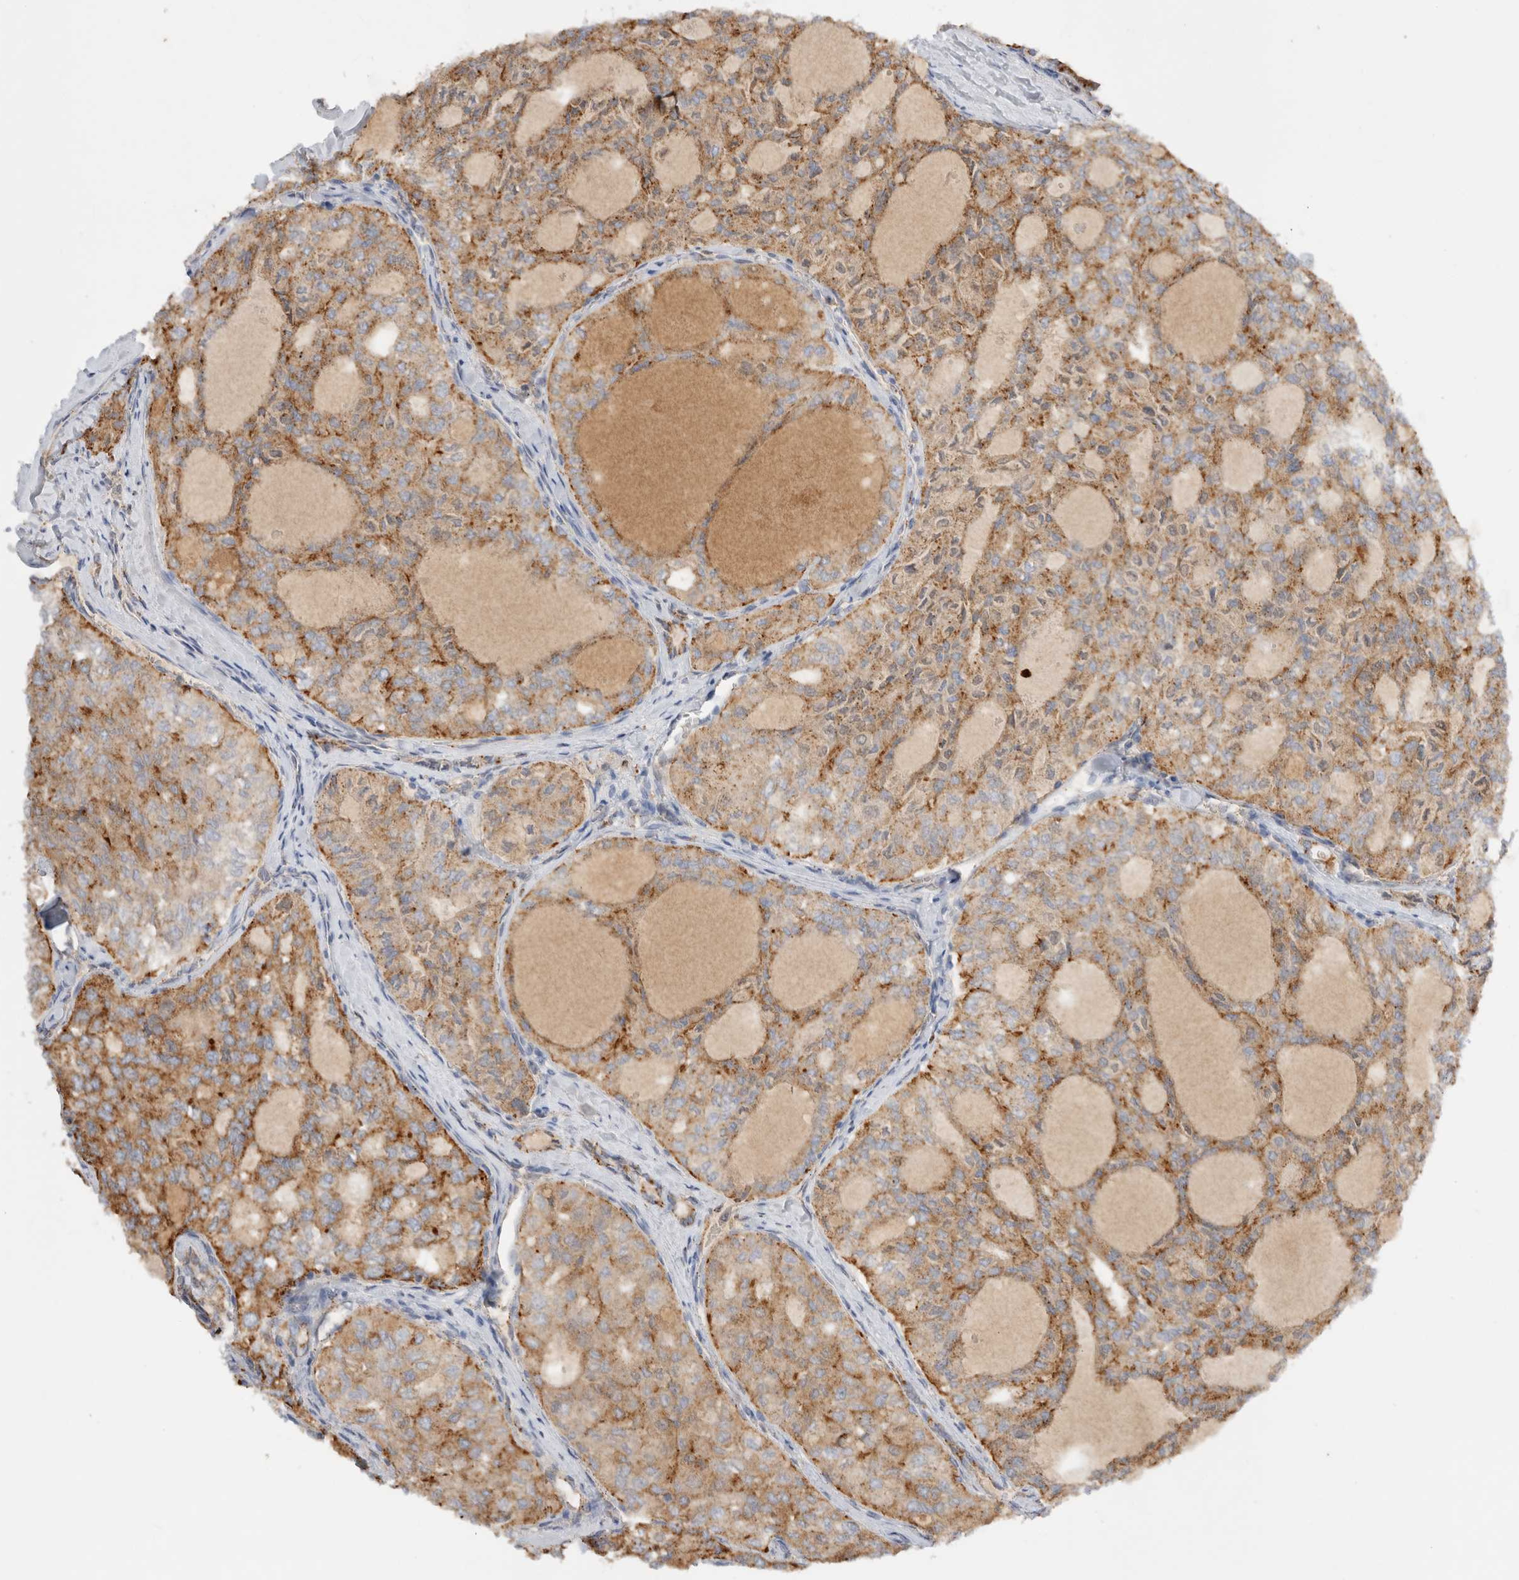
{"staining": {"intensity": "moderate", "quantity": ">75%", "location": "cytoplasmic/membranous"}, "tissue": "thyroid cancer", "cell_type": "Tumor cells", "image_type": "cancer", "snomed": [{"axis": "morphology", "description": "Follicular adenoma carcinoma, NOS"}, {"axis": "topography", "description": "Thyroid gland"}], "caption": "Protein expression analysis of human thyroid cancer reveals moderate cytoplasmic/membranous expression in approximately >75% of tumor cells.", "gene": "GNS", "patient": {"sex": "male", "age": 75}}